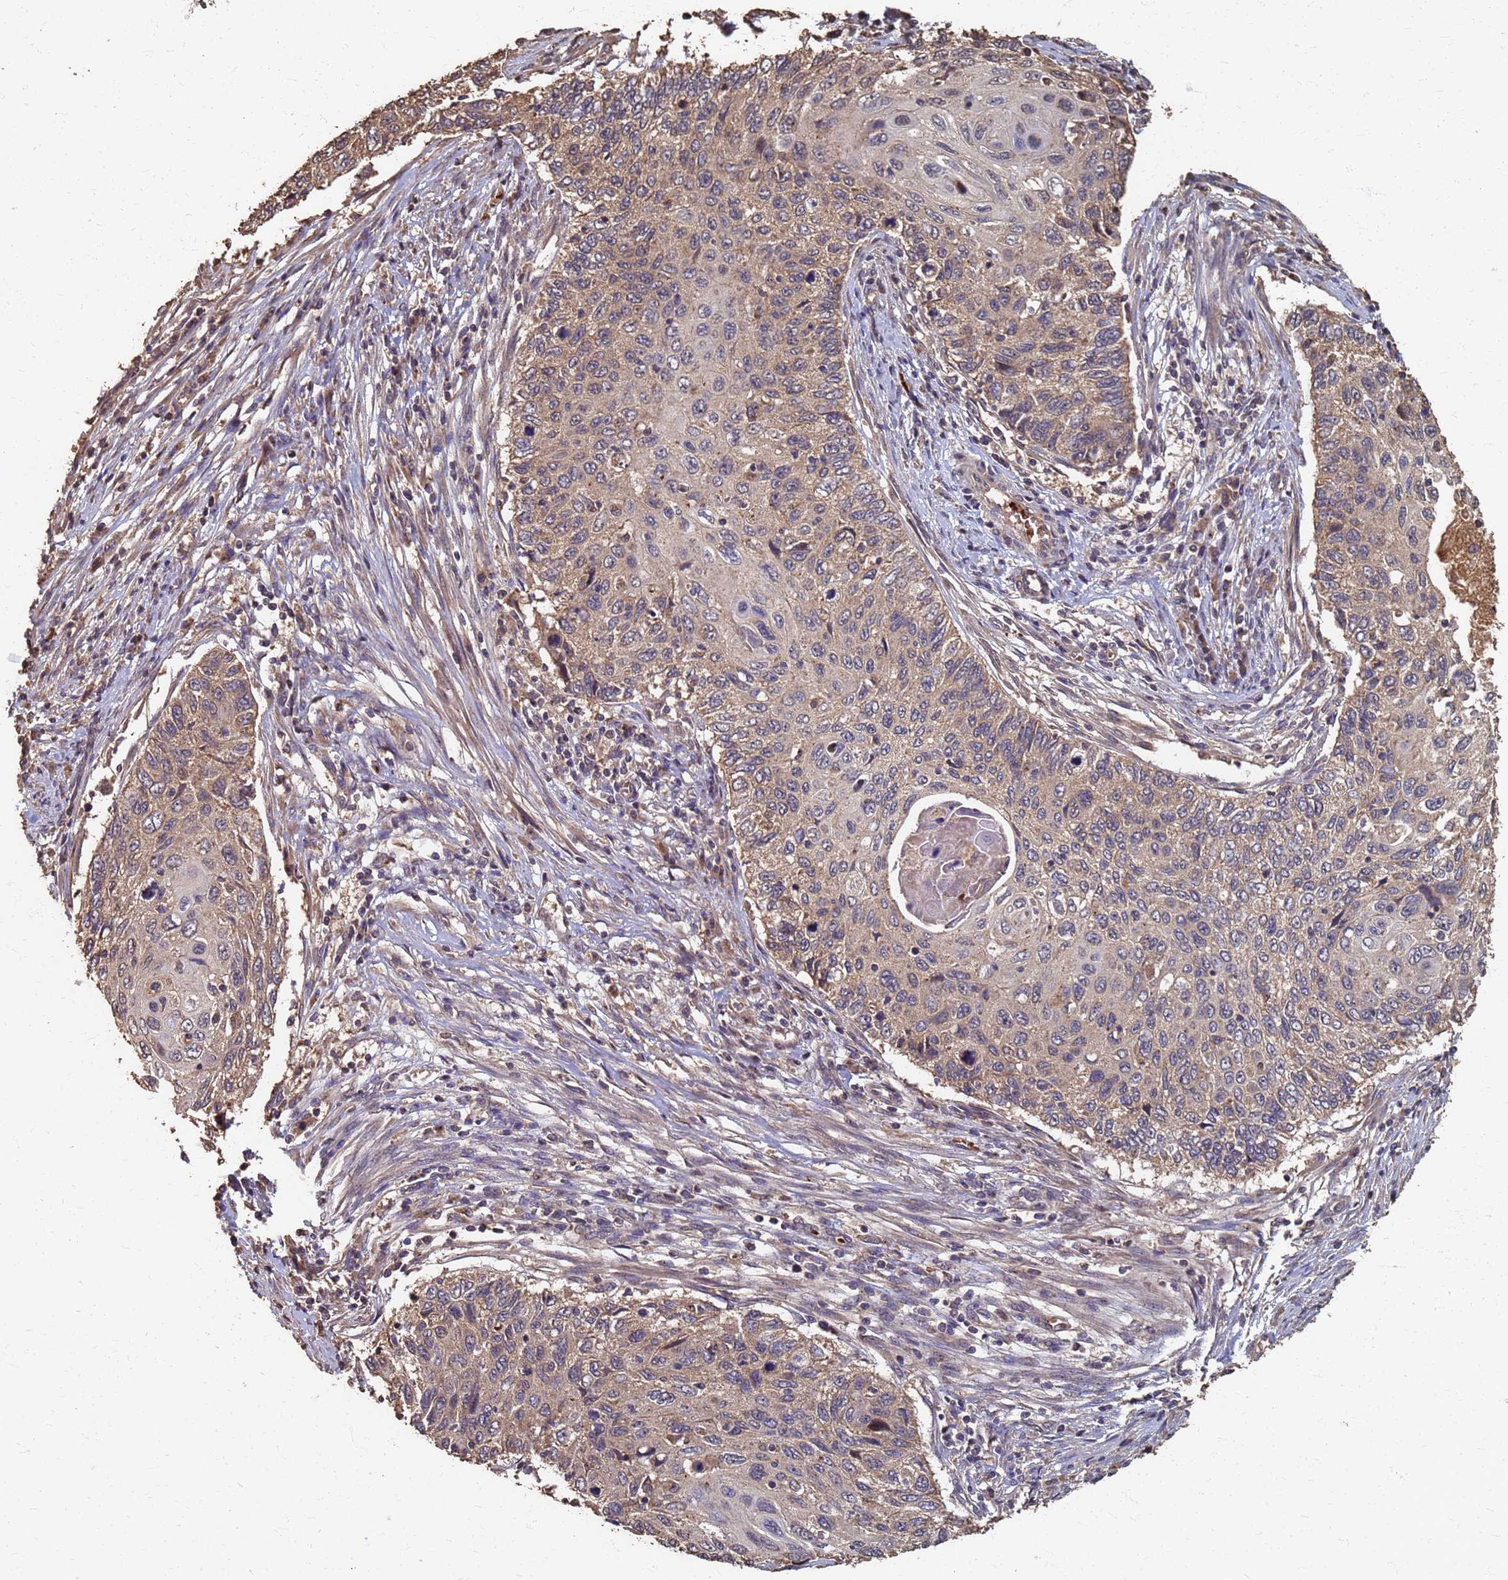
{"staining": {"intensity": "weak", "quantity": ">75%", "location": "cytoplasmic/membranous"}, "tissue": "cervical cancer", "cell_type": "Tumor cells", "image_type": "cancer", "snomed": [{"axis": "morphology", "description": "Squamous cell carcinoma, NOS"}, {"axis": "topography", "description": "Cervix"}], "caption": "Human cervical cancer (squamous cell carcinoma) stained for a protein (brown) demonstrates weak cytoplasmic/membranous positive expression in about >75% of tumor cells.", "gene": "DPH5", "patient": {"sex": "female", "age": 70}}